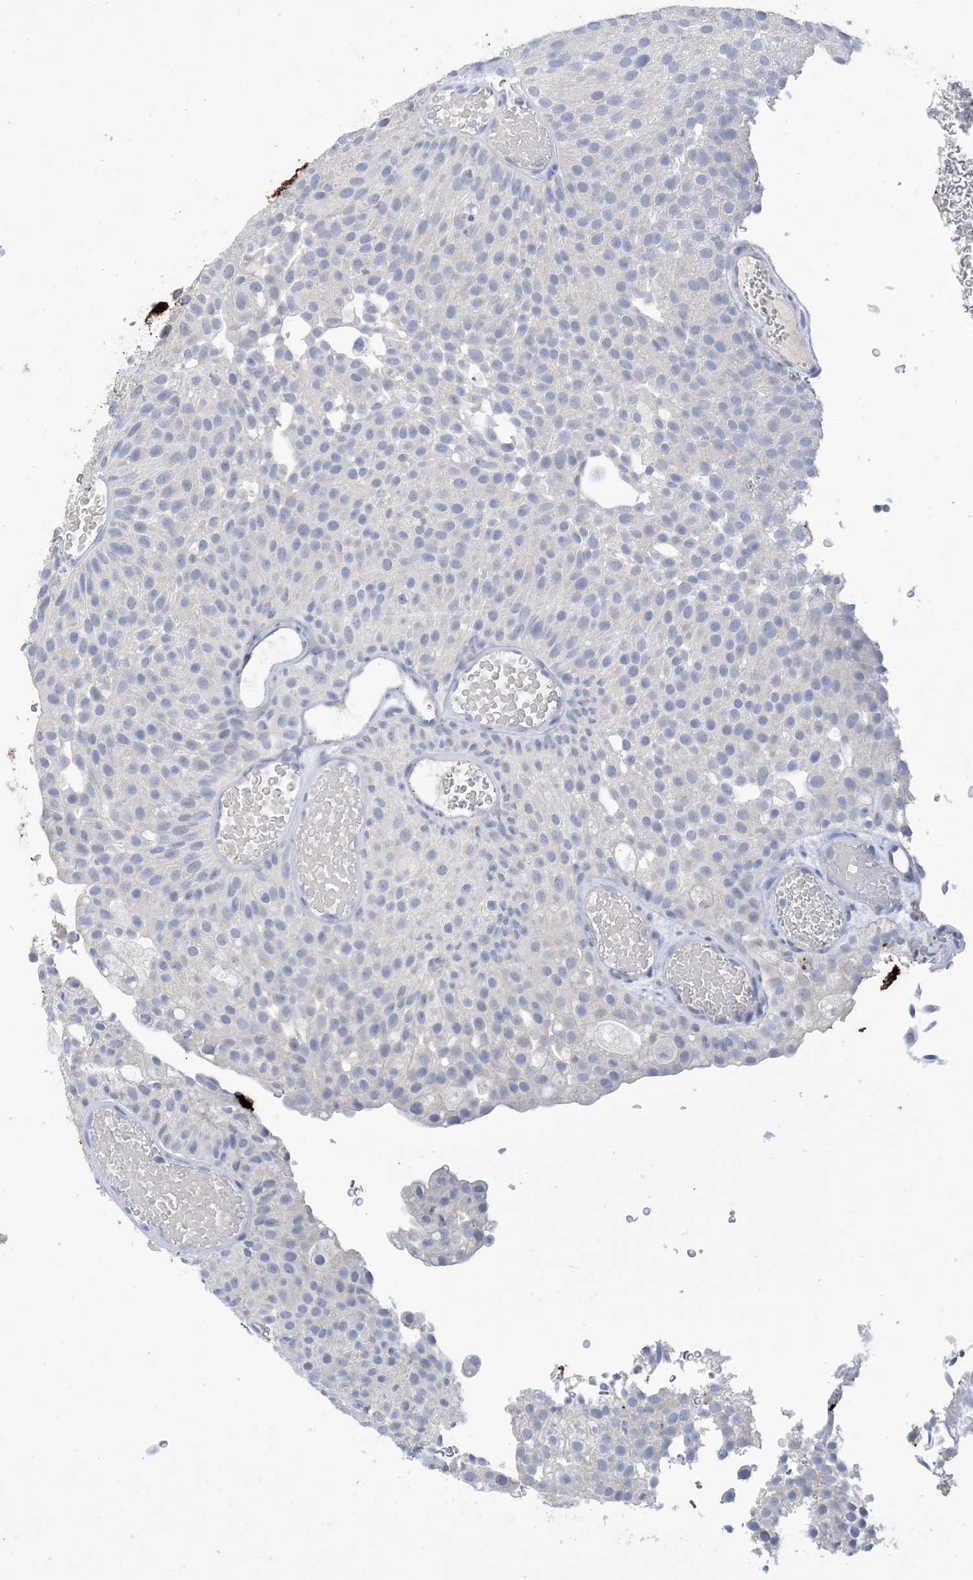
{"staining": {"intensity": "negative", "quantity": "none", "location": "none"}, "tissue": "urothelial cancer", "cell_type": "Tumor cells", "image_type": "cancer", "snomed": [{"axis": "morphology", "description": "Urothelial carcinoma, Low grade"}, {"axis": "topography", "description": "Urinary bladder"}], "caption": "Tumor cells are negative for brown protein staining in urothelial carcinoma (low-grade). (IHC, brightfield microscopy, high magnification).", "gene": "DSC3", "patient": {"sex": "male", "age": 78}}